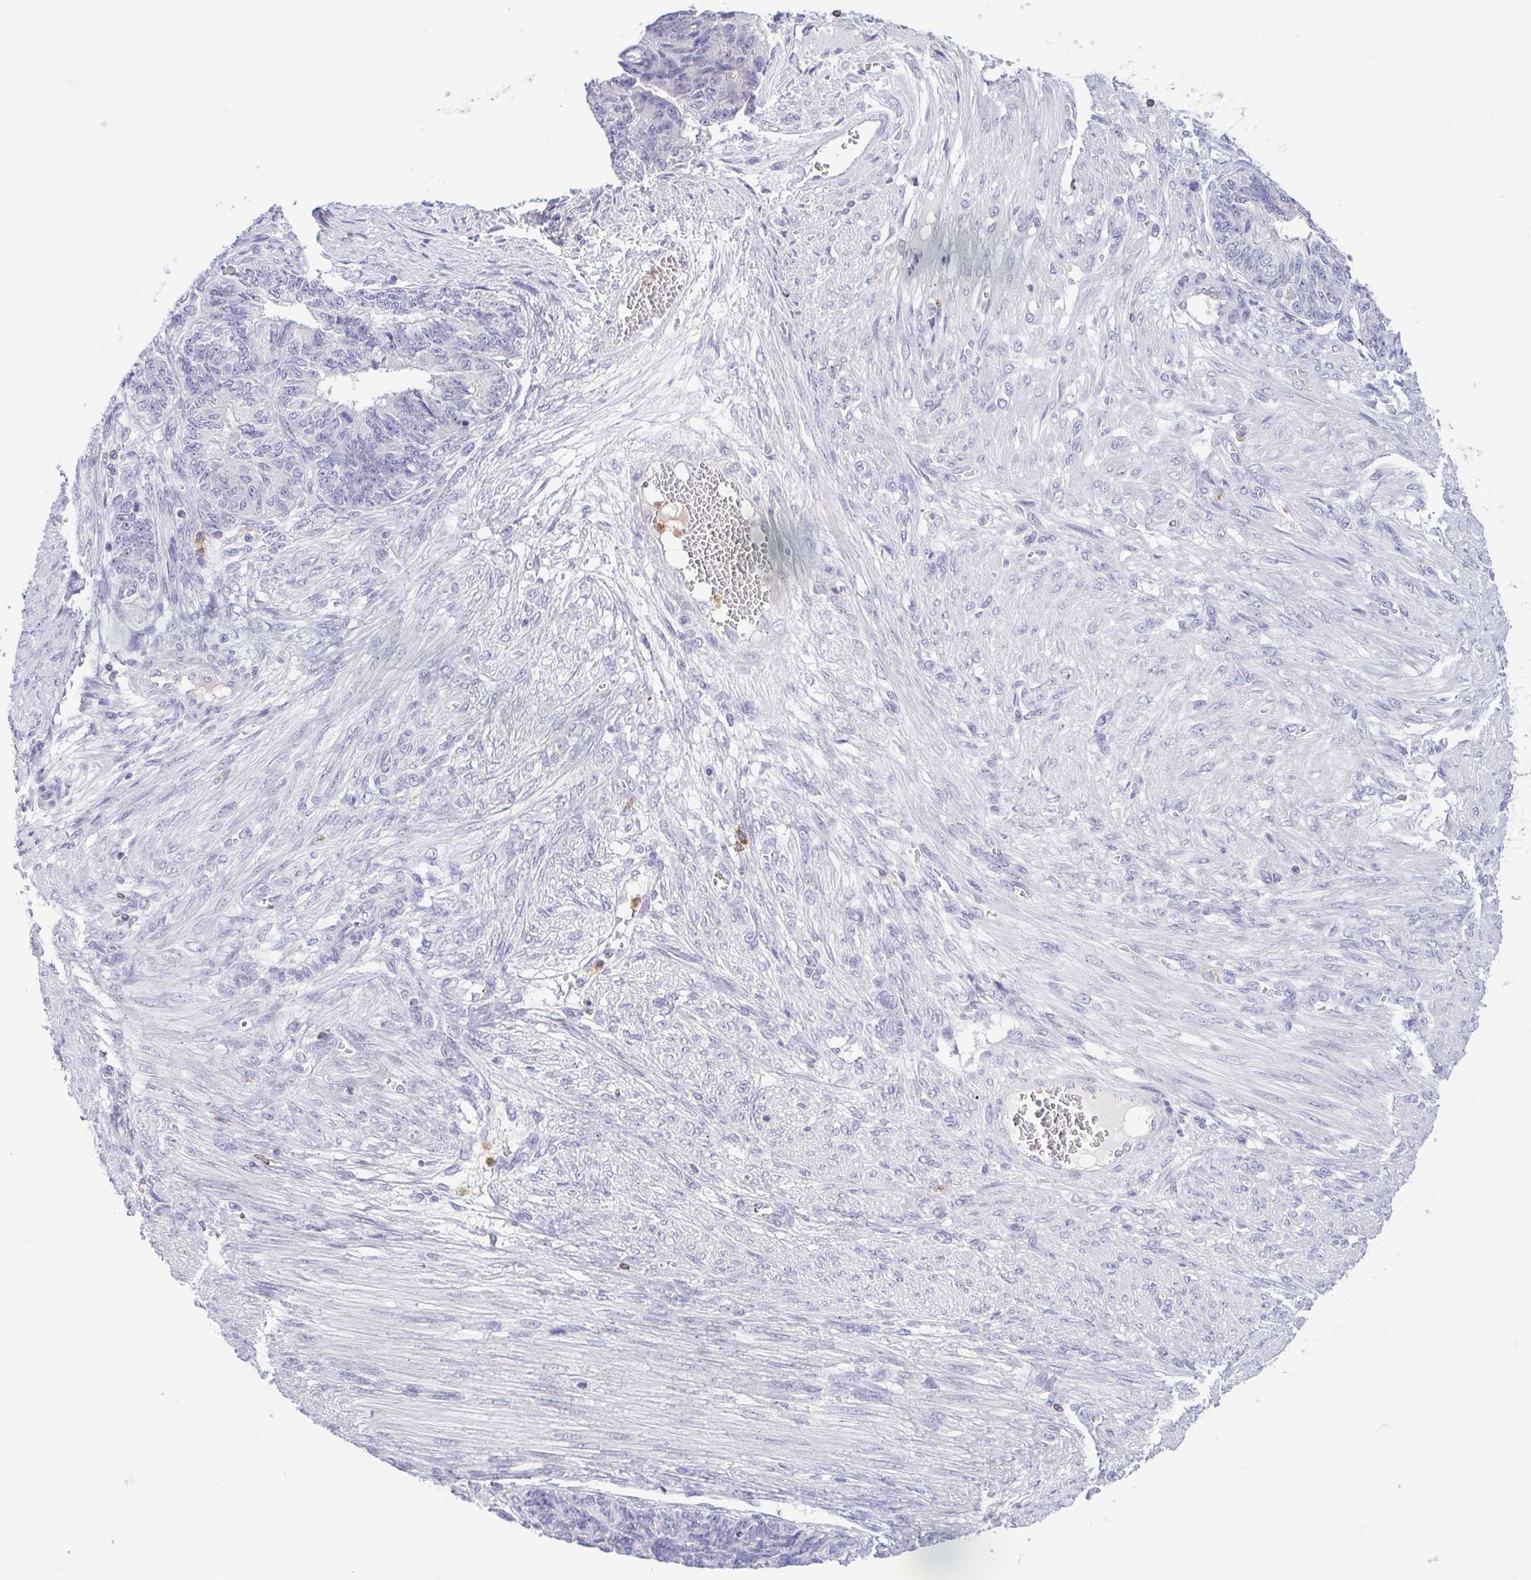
{"staining": {"intensity": "negative", "quantity": "none", "location": "none"}, "tissue": "endometrial cancer", "cell_type": "Tumor cells", "image_type": "cancer", "snomed": [{"axis": "morphology", "description": "Adenocarcinoma, NOS"}, {"axis": "topography", "description": "Endometrium"}], "caption": "Immunohistochemical staining of endometrial cancer (adenocarcinoma) shows no significant staining in tumor cells.", "gene": "PGLYRP1", "patient": {"sex": "female", "age": 32}}